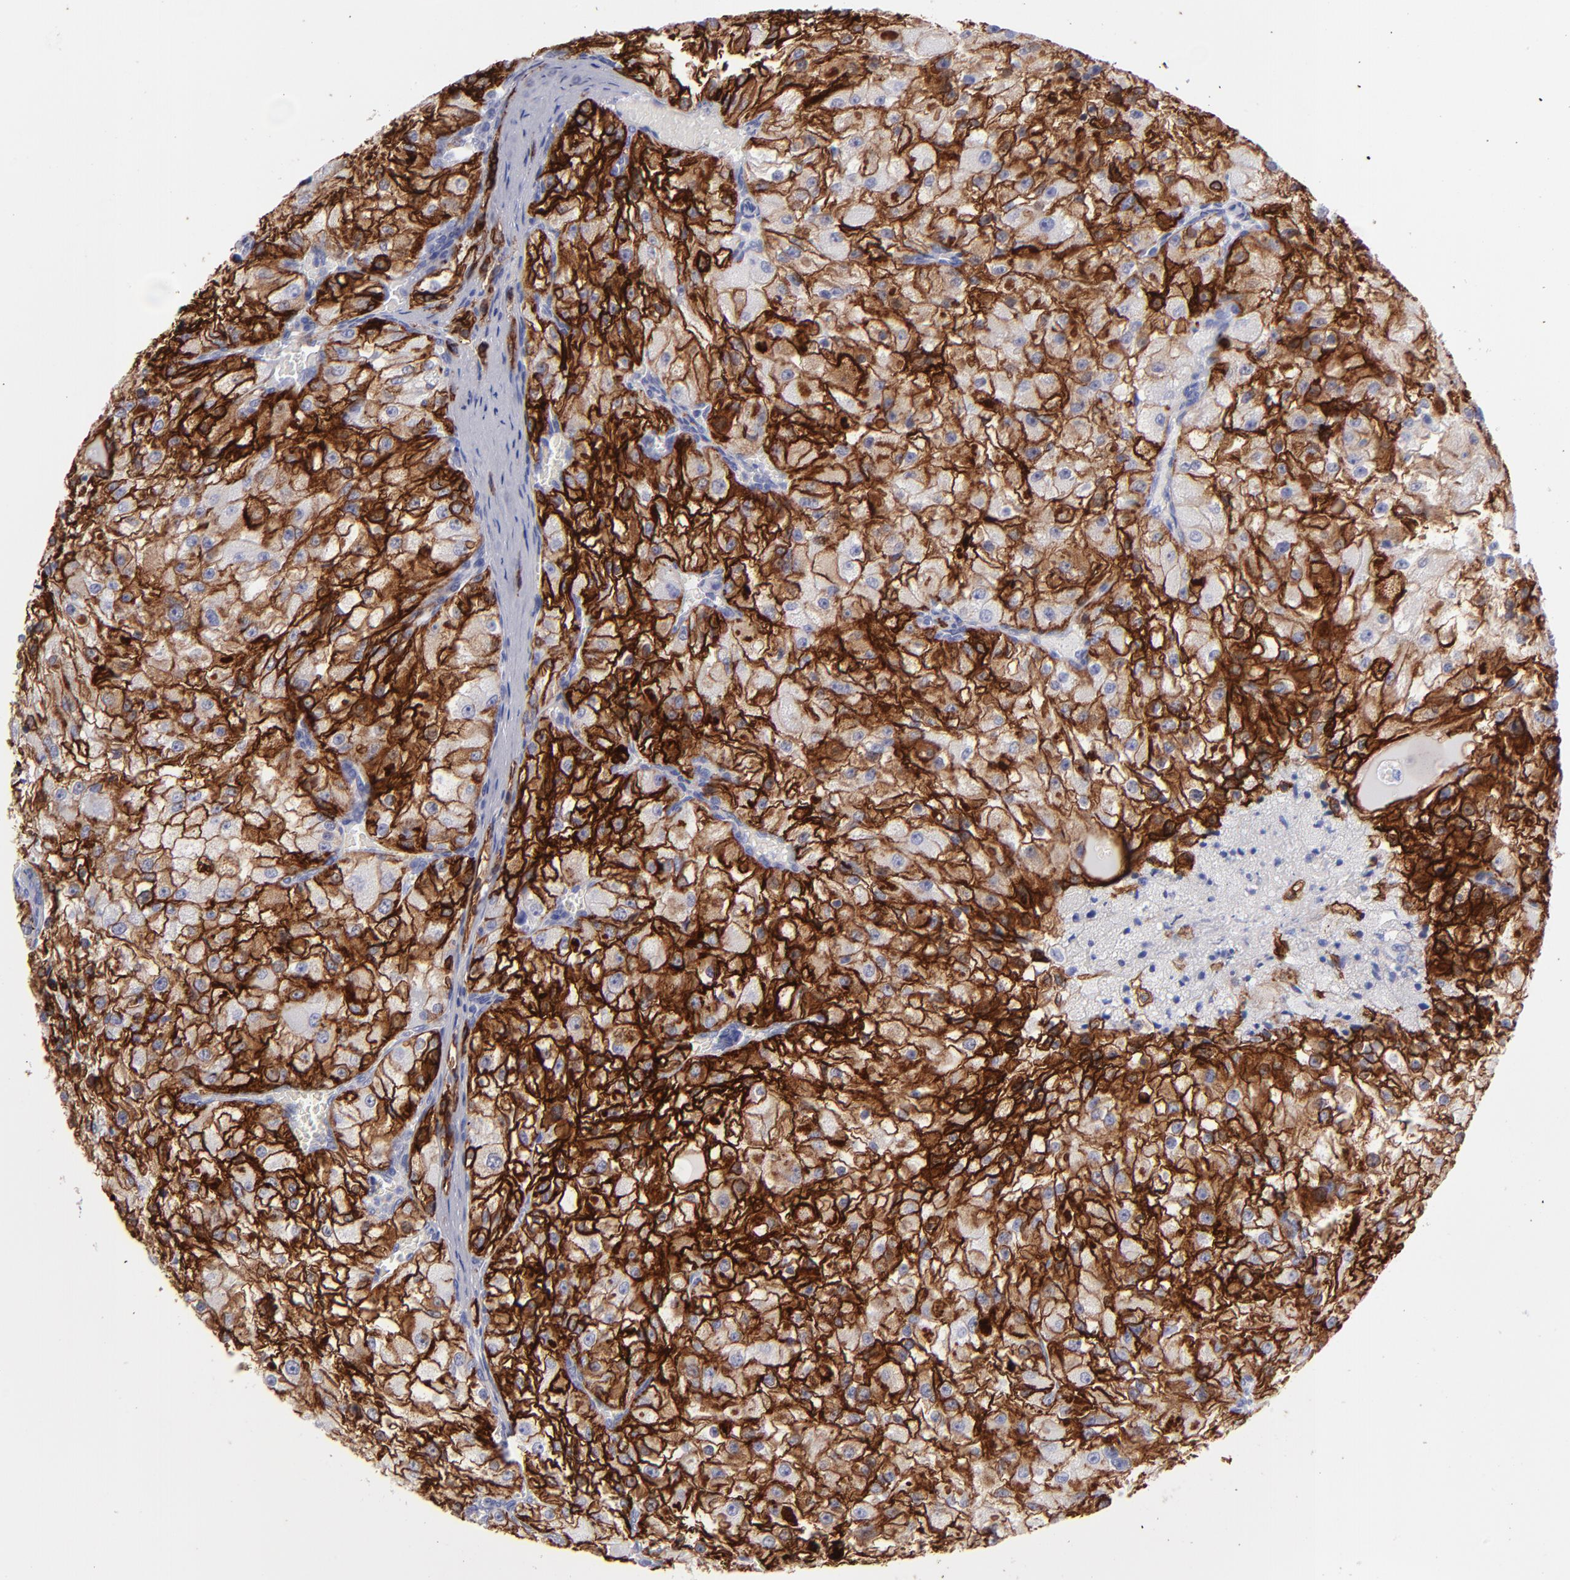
{"staining": {"intensity": "strong", "quantity": ">75%", "location": "cytoplasmic/membranous"}, "tissue": "renal cancer", "cell_type": "Tumor cells", "image_type": "cancer", "snomed": [{"axis": "morphology", "description": "Adenocarcinoma, NOS"}, {"axis": "topography", "description": "Kidney"}], "caption": "High-power microscopy captured an IHC photomicrograph of renal cancer, revealing strong cytoplasmic/membranous expression in approximately >75% of tumor cells.", "gene": "AHNAK2", "patient": {"sex": "female", "age": 74}}